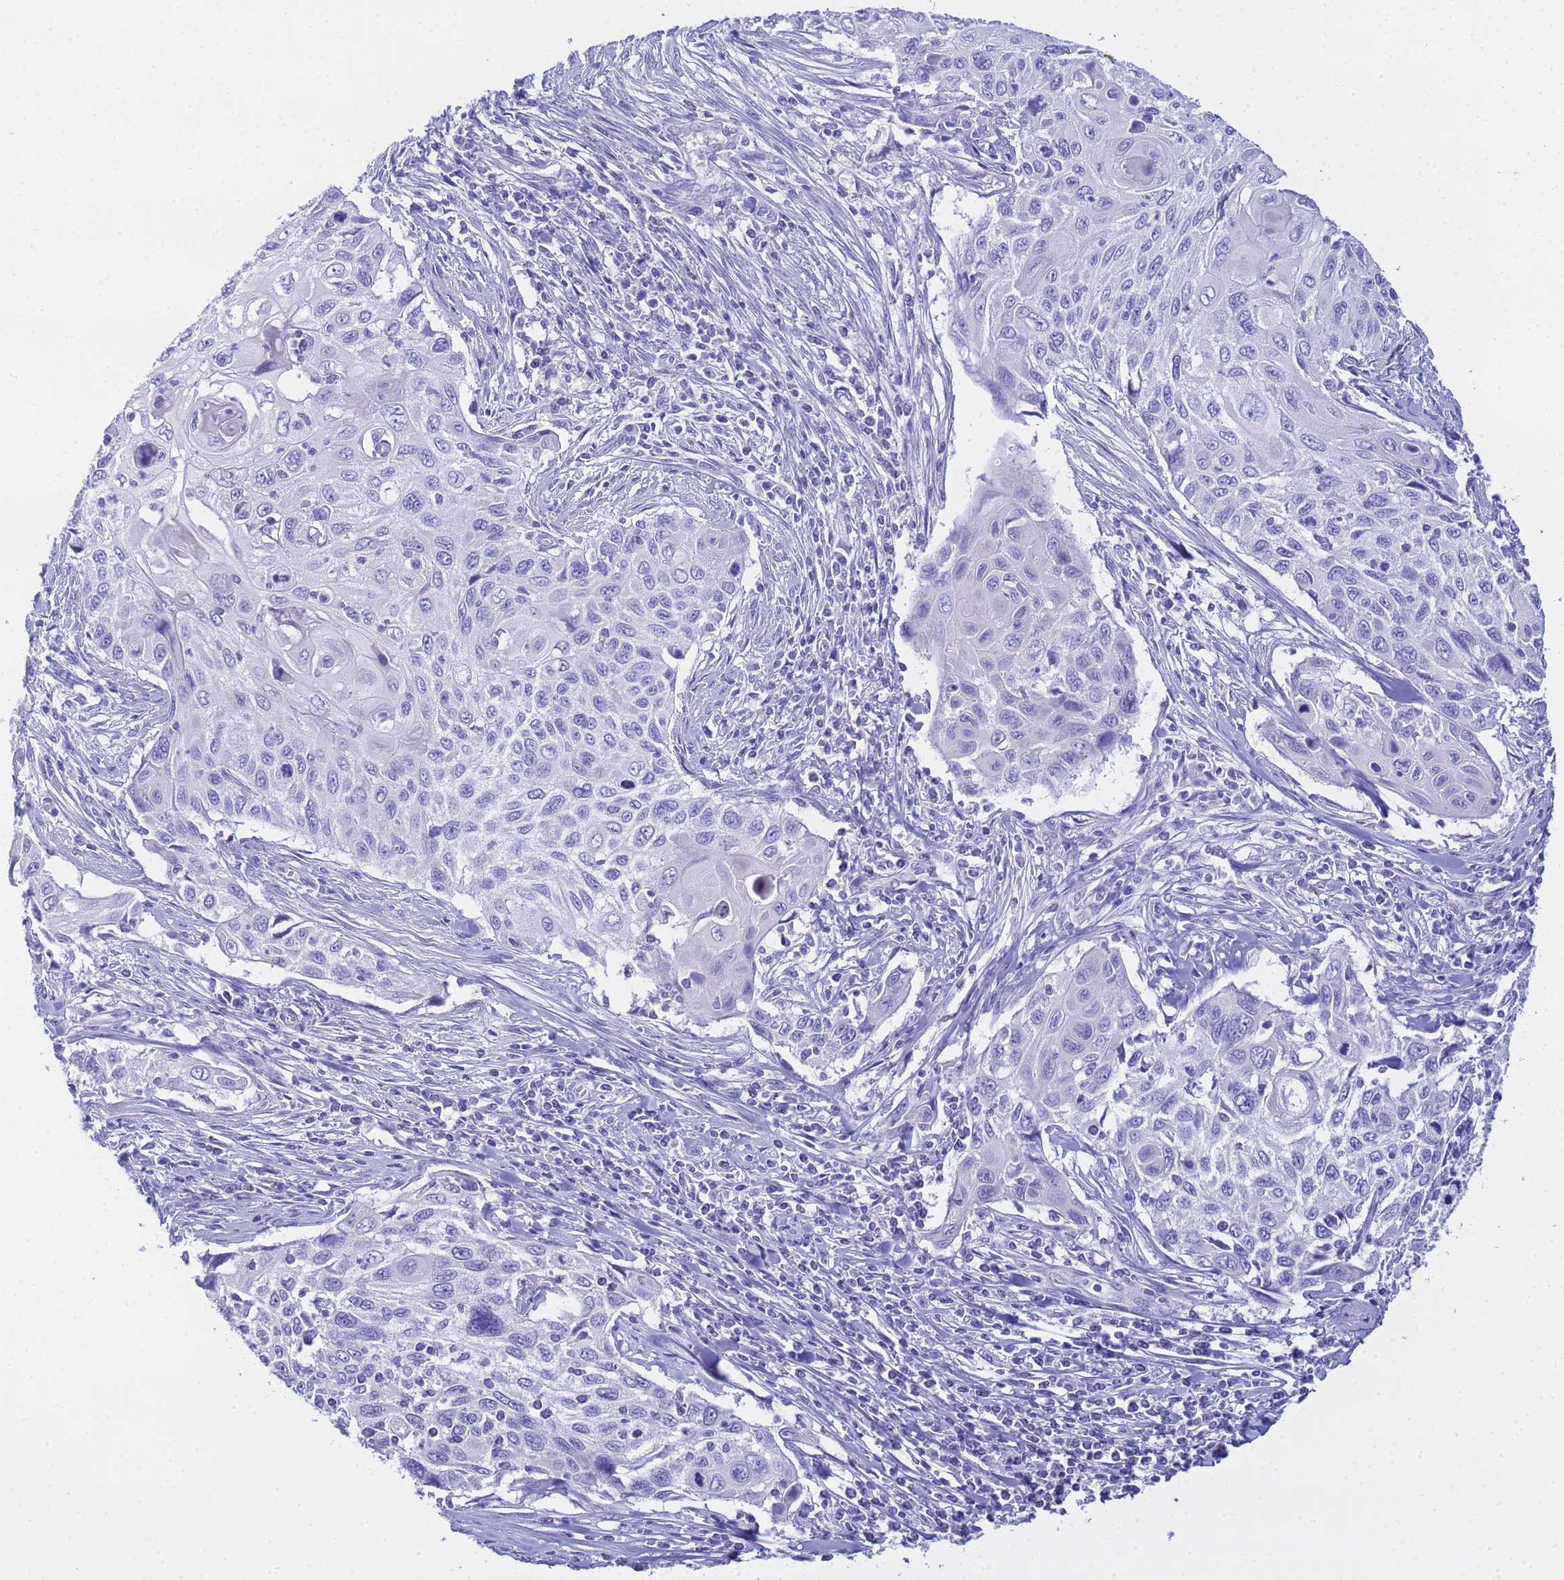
{"staining": {"intensity": "negative", "quantity": "none", "location": "none"}, "tissue": "cervical cancer", "cell_type": "Tumor cells", "image_type": "cancer", "snomed": [{"axis": "morphology", "description": "Squamous cell carcinoma, NOS"}, {"axis": "topography", "description": "Cervix"}], "caption": "A high-resolution image shows immunohistochemistry staining of cervical cancer (squamous cell carcinoma), which reveals no significant positivity in tumor cells.", "gene": "AQP12A", "patient": {"sex": "female", "age": 70}}